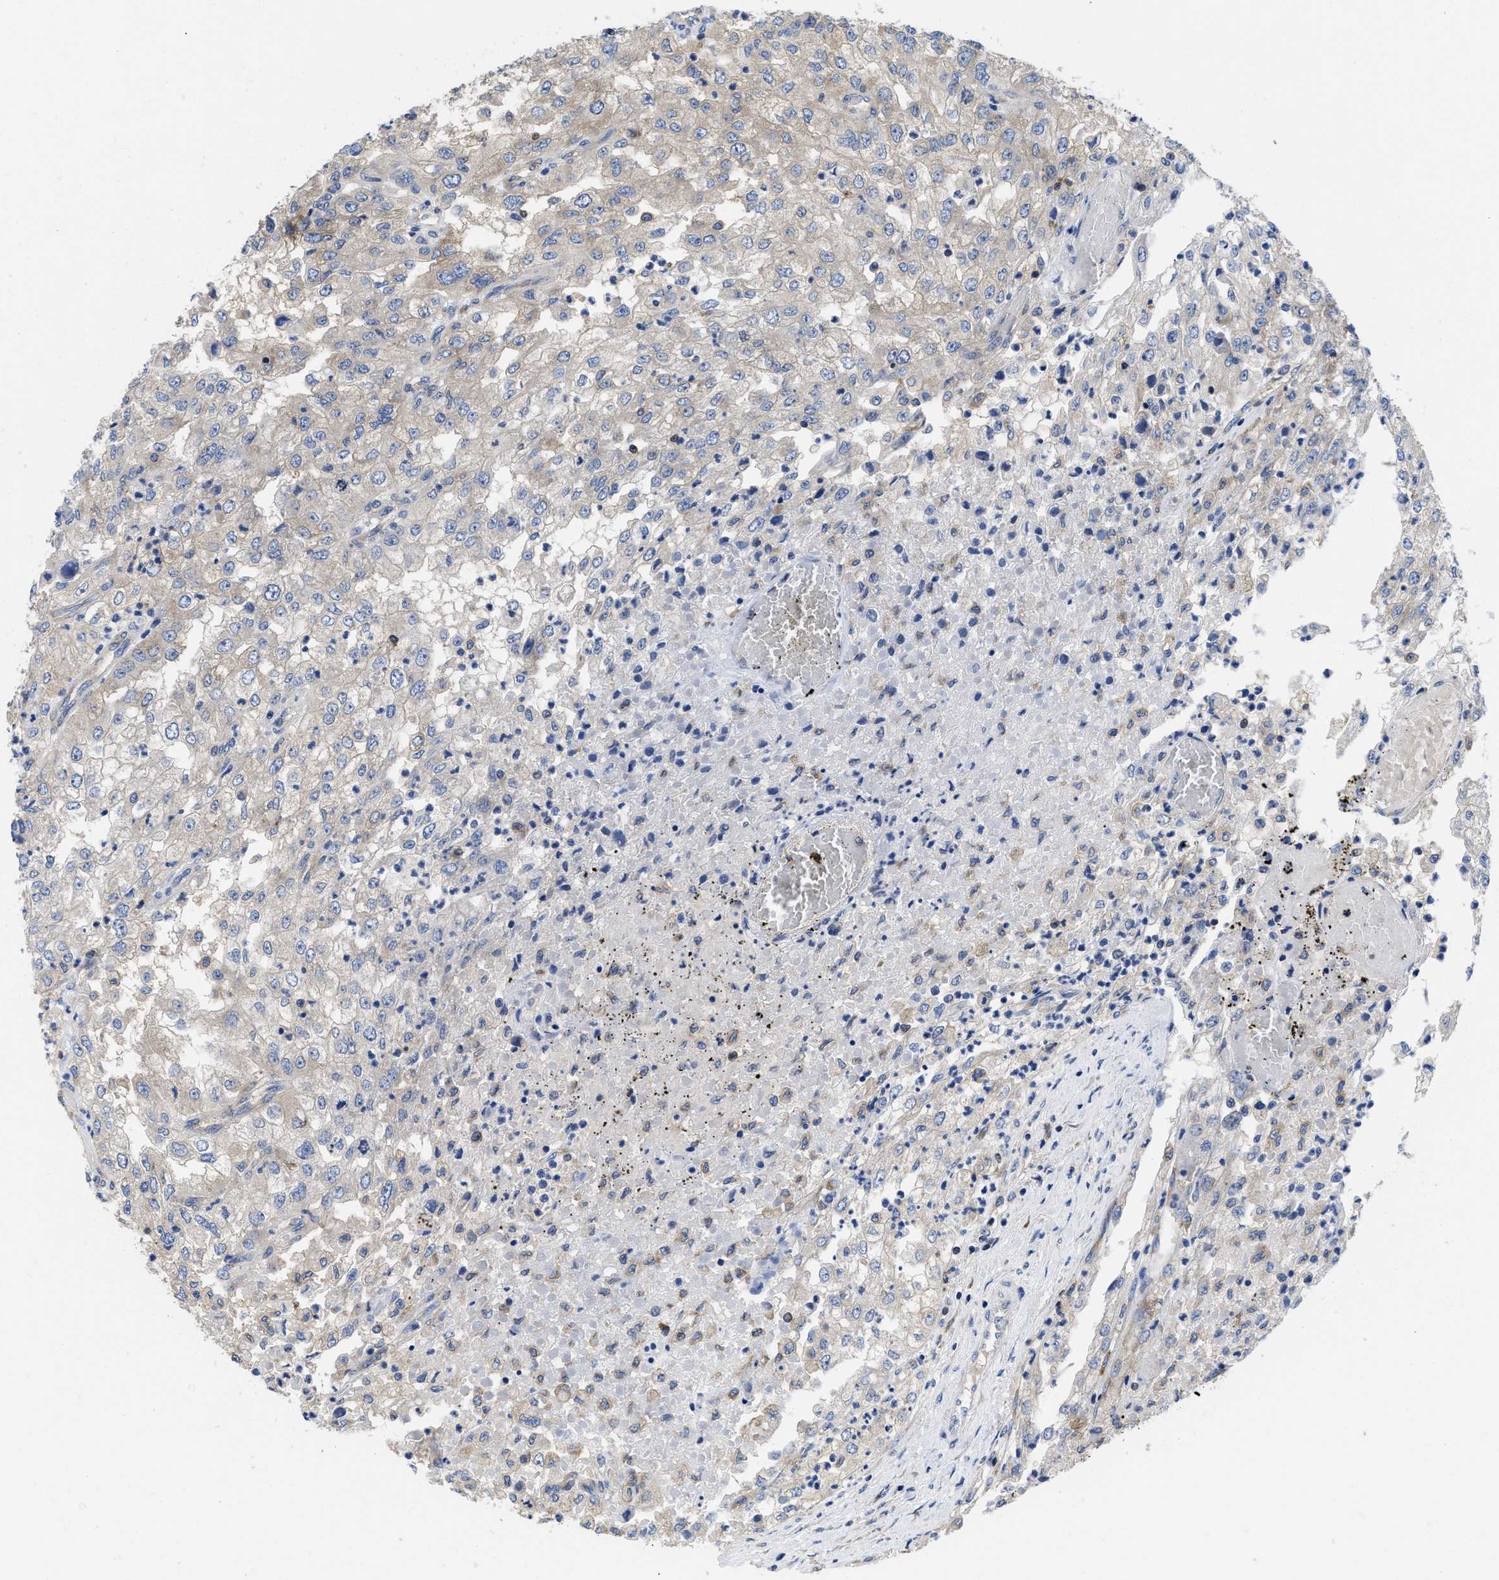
{"staining": {"intensity": "weak", "quantity": ">75%", "location": "cytoplasmic/membranous"}, "tissue": "renal cancer", "cell_type": "Tumor cells", "image_type": "cancer", "snomed": [{"axis": "morphology", "description": "Adenocarcinoma, NOS"}, {"axis": "topography", "description": "Kidney"}], "caption": "Approximately >75% of tumor cells in adenocarcinoma (renal) show weak cytoplasmic/membranous protein expression as visualized by brown immunohistochemical staining.", "gene": "YARS1", "patient": {"sex": "female", "age": 54}}